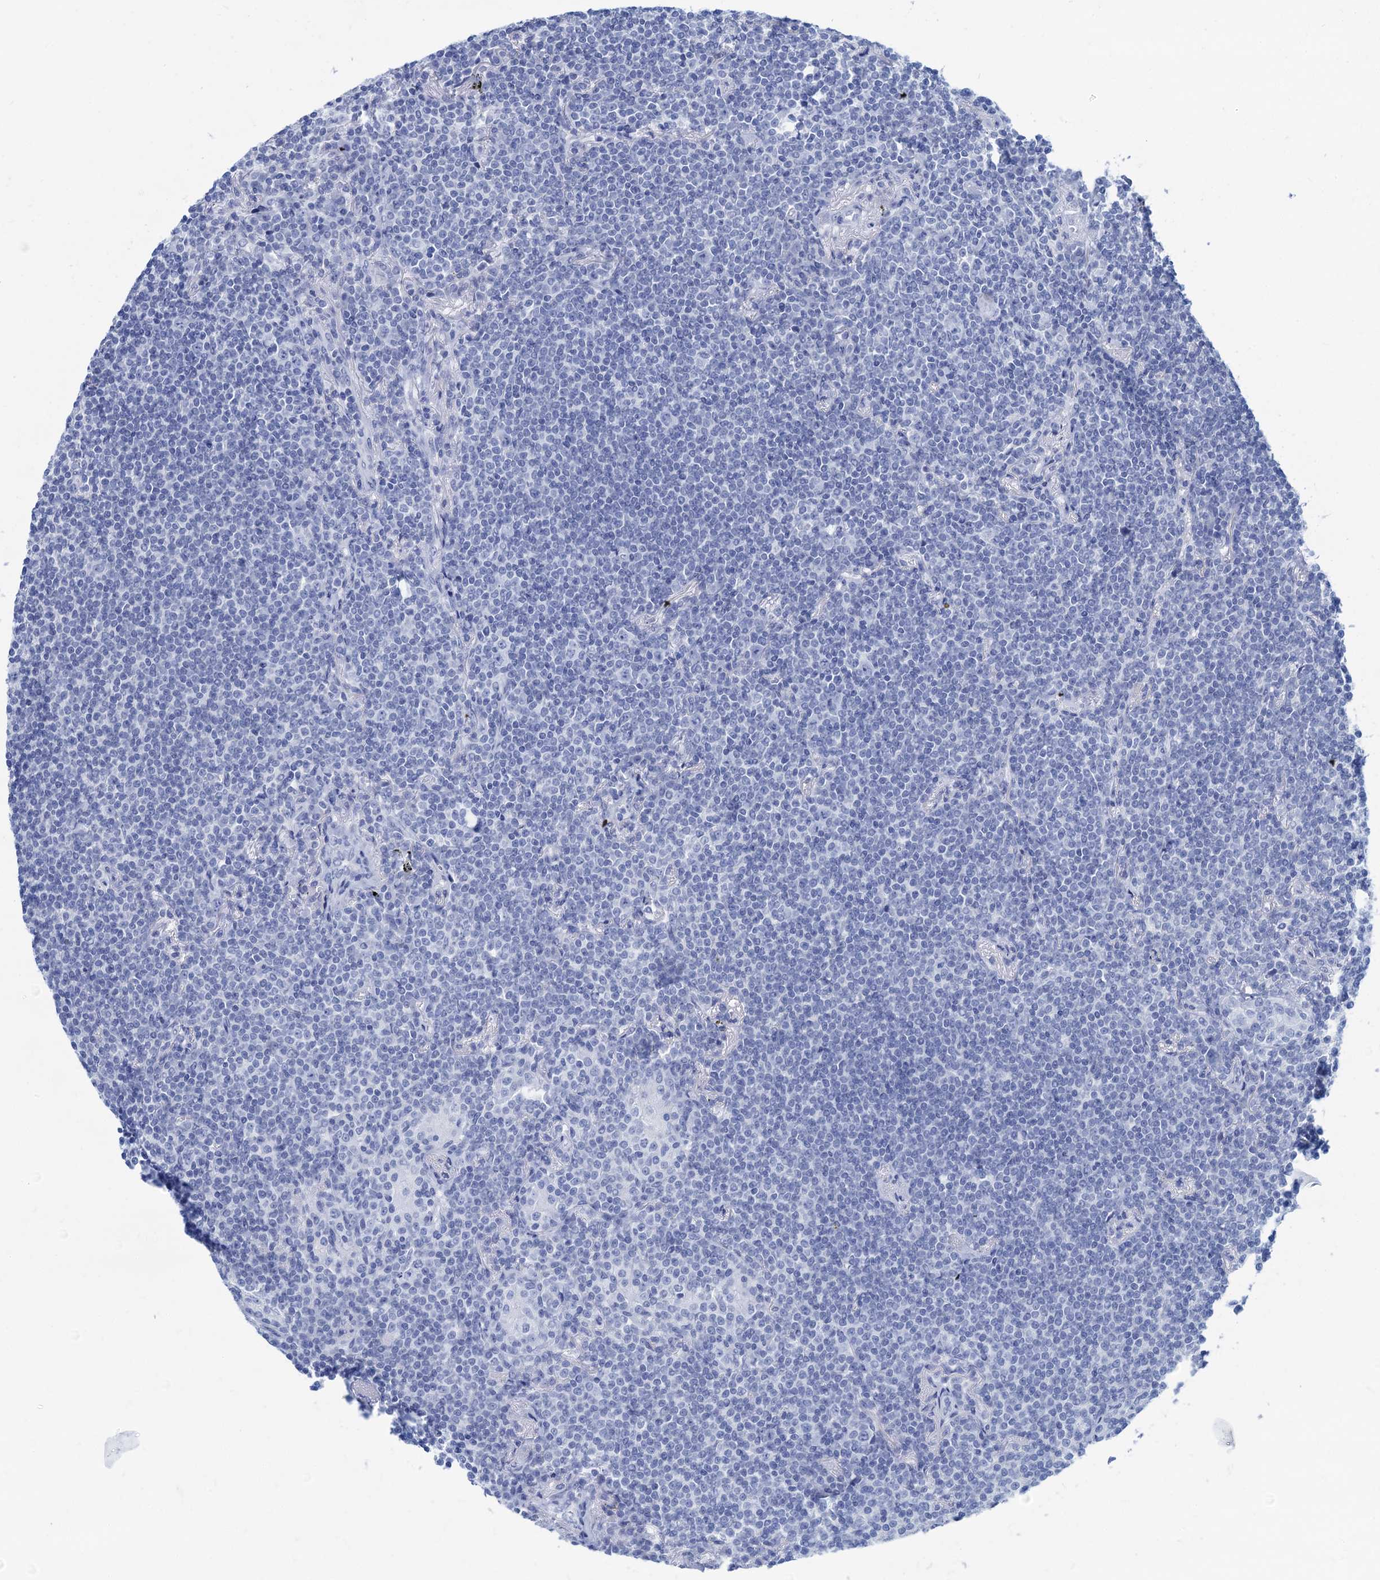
{"staining": {"intensity": "negative", "quantity": "none", "location": "none"}, "tissue": "lymphoma", "cell_type": "Tumor cells", "image_type": "cancer", "snomed": [{"axis": "morphology", "description": "Malignant lymphoma, non-Hodgkin's type, Low grade"}, {"axis": "topography", "description": "Lung"}], "caption": "DAB (3,3'-diaminobenzidine) immunohistochemical staining of low-grade malignant lymphoma, non-Hodgkin's type displays no significant positivity in tumor cells.", "gene": "CABYR", "patient": {"sex": "female", "age": 71}}